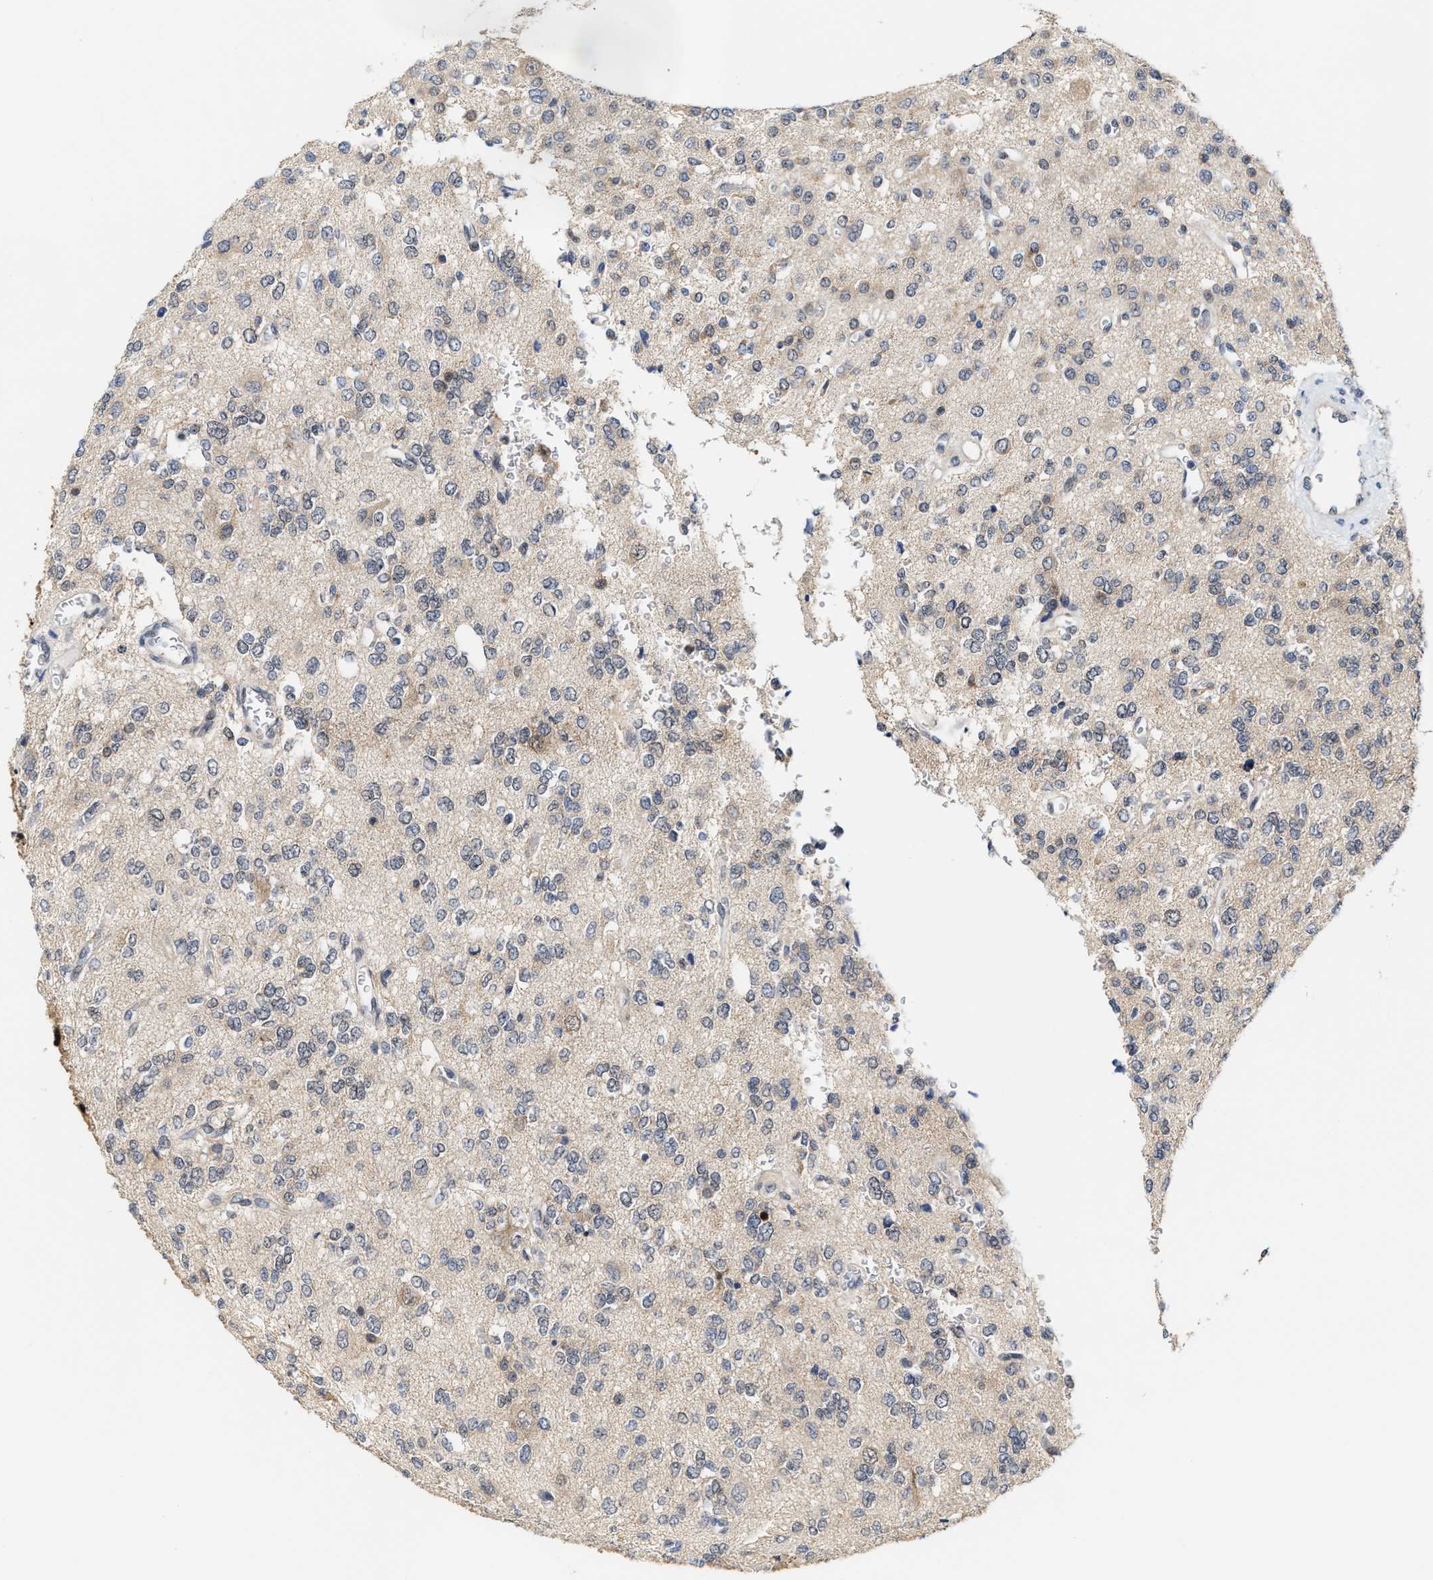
{"staining": {"intensity": "negative", "quantity": "none", "location": "none"}, "tissue": "glioma", "cell_type": "Tumor cells", "image_type": "cancer", "snomed": [{"axis": "morphology", "description": "Glioma, malignant, Low grade"}, {"axis": "topography", "description": "Brain"}], "caption": "Immunohistochemistry (IHC) image of neoplastic tissue: malignant low-grade glioma stained with DAB demonstrates no significant protein staining in tumor cells.", "gene": "TCF4", "patient": {"sex": "male", "age": 38}}